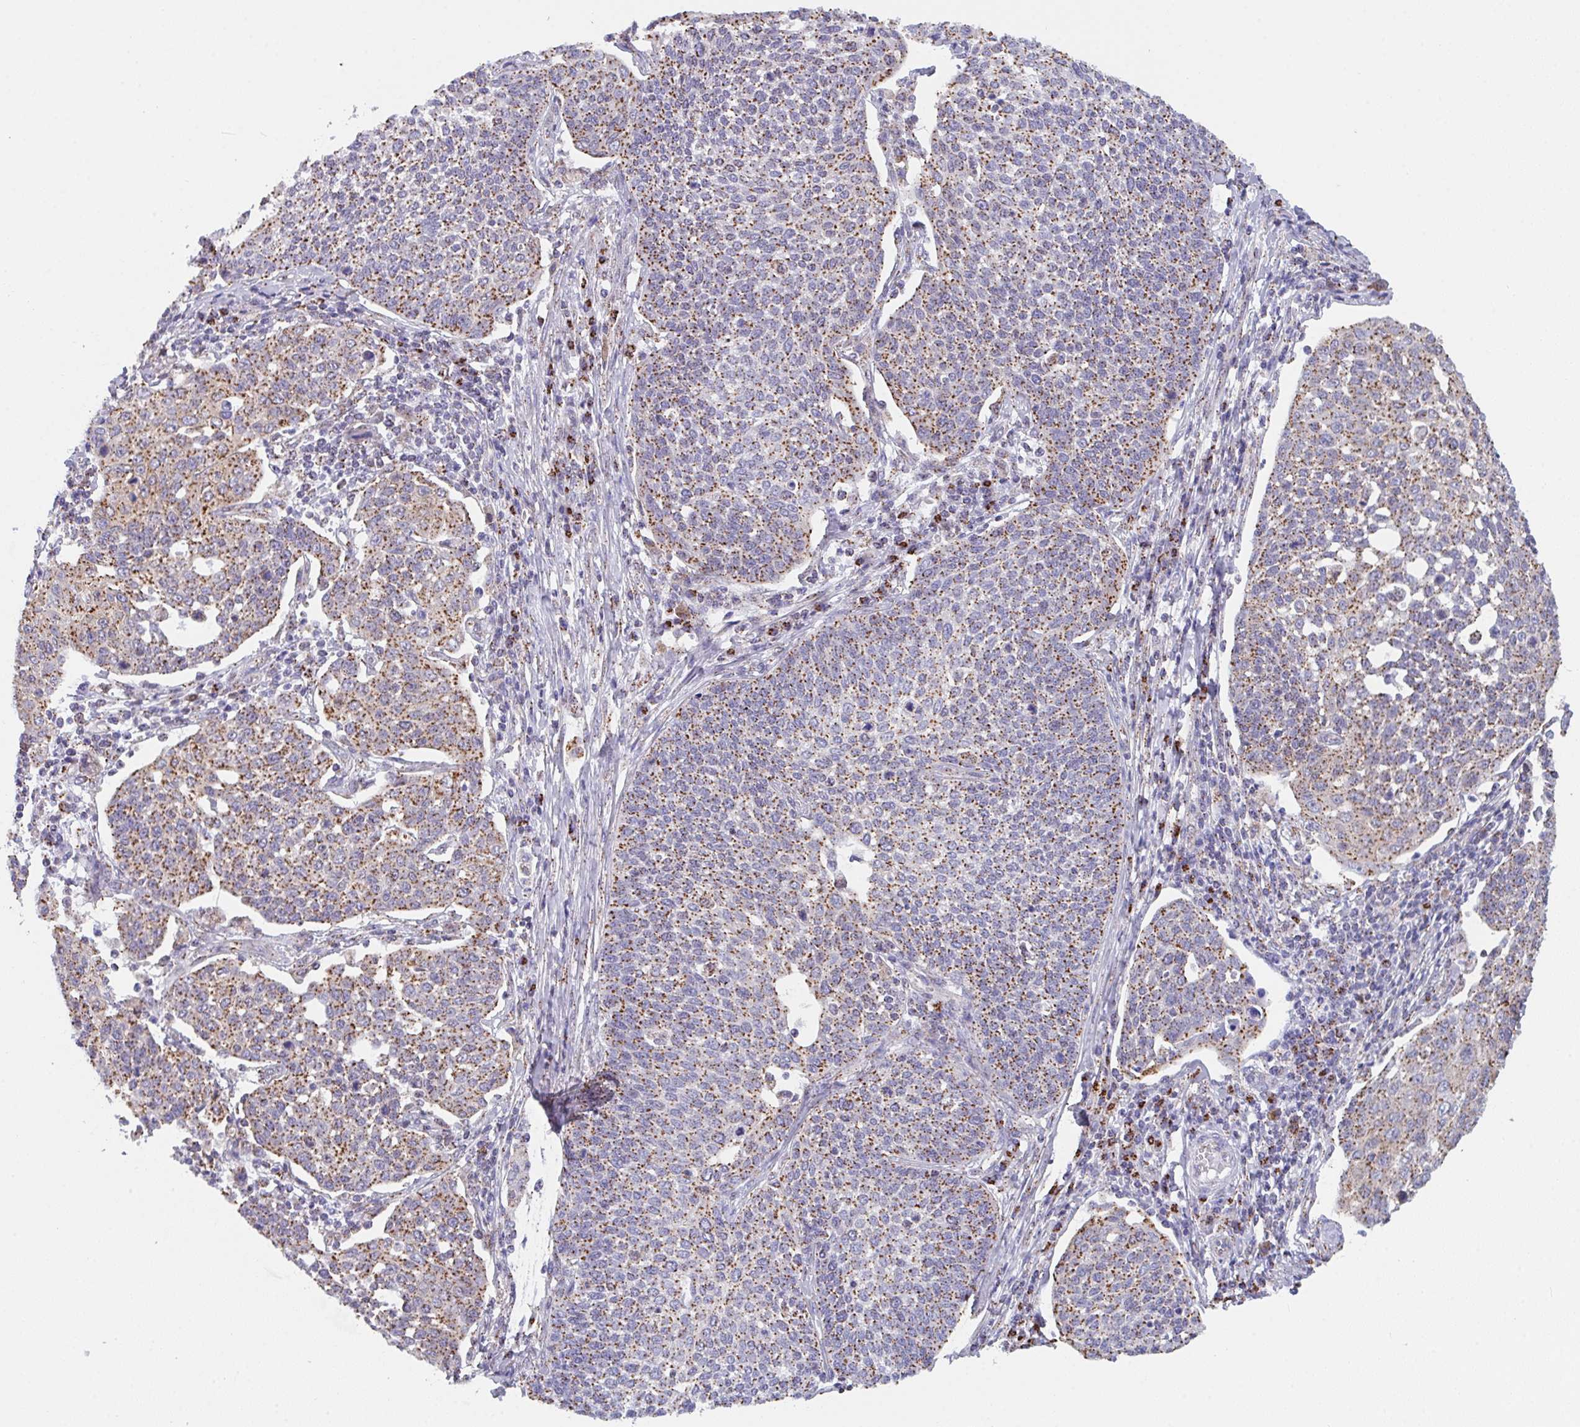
{"staining": {"intensity": "moderate", "quantity": ">75%", "location": "cytoplasmic/membranous"}, "tissue": "cervical cancer", "cell_type": "Tumor cells", "image_type": "cancer", "snomed": [{"axis": "morphology", "description": "Squamous cell carcinoma, NOS"}, {"axis": "topography", "description": "Cervix"}], "caption": "Tumor cells exhibit medium levels of moderate cytoplasmic/membranous staining in about >75% of cells in human cervical squamous cell carcinoma.", "gene": "PROSER3", "patient": {"sex": "female", "age": 34}}